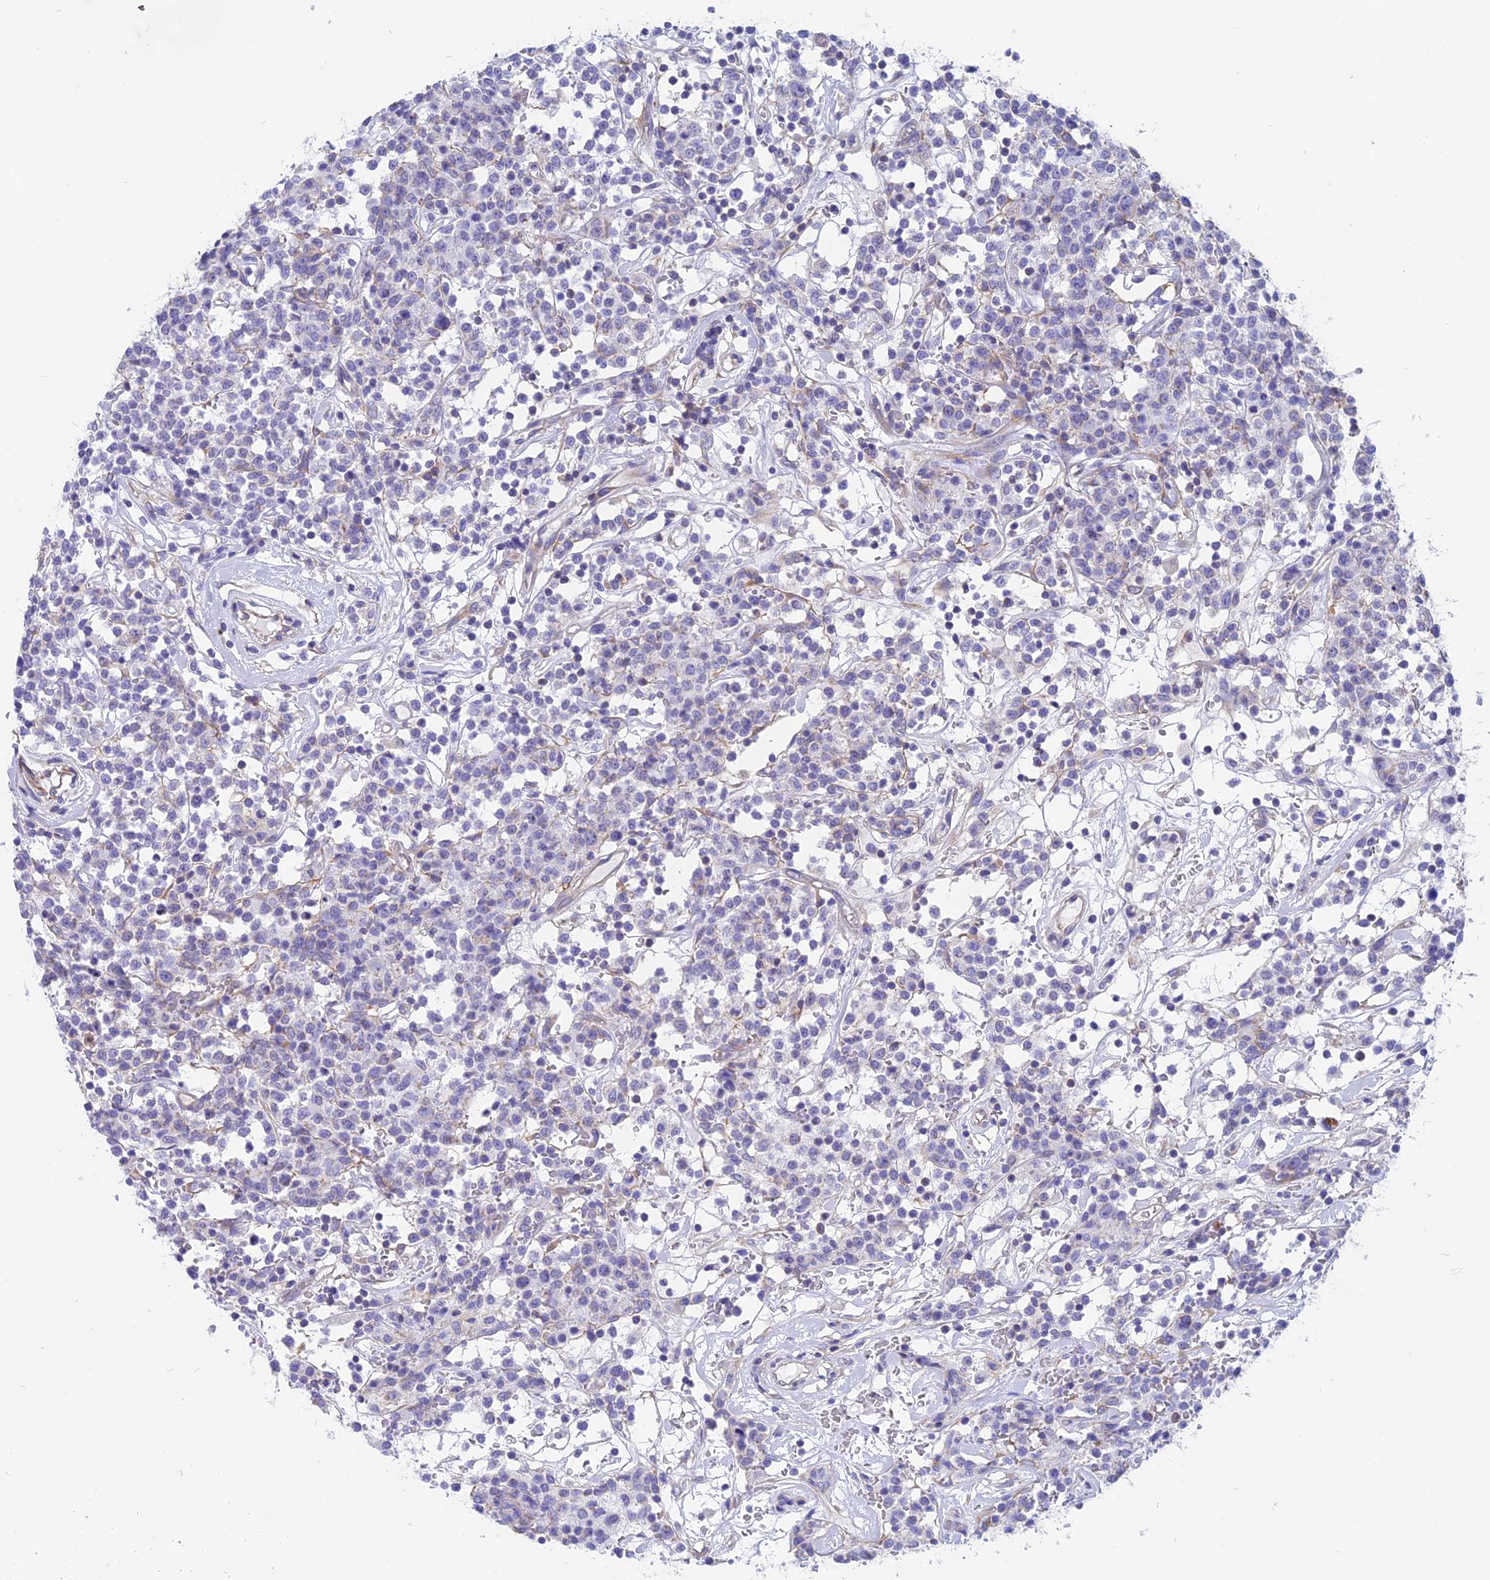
{"staining": {"intensity": "negative", "quantity": "none", "location": "none"}, "tissue": "lymphoma", "cell_type": "Tumor cells", "image_type": "cancer", "snomed": [{"axis": "morphology", "description": "Malignant lymphoma, non-Hodgkin's type, Low grade"}, {"axis": "topography", "description": "Small intestine"}], "caption": "IHC of malignant lymphoma, non-Hodgkin's type (low-grade) displays no positivity in tumor cells.", "gene": "LZTFL1", "patient": {"sex": "female", "age": 59}}